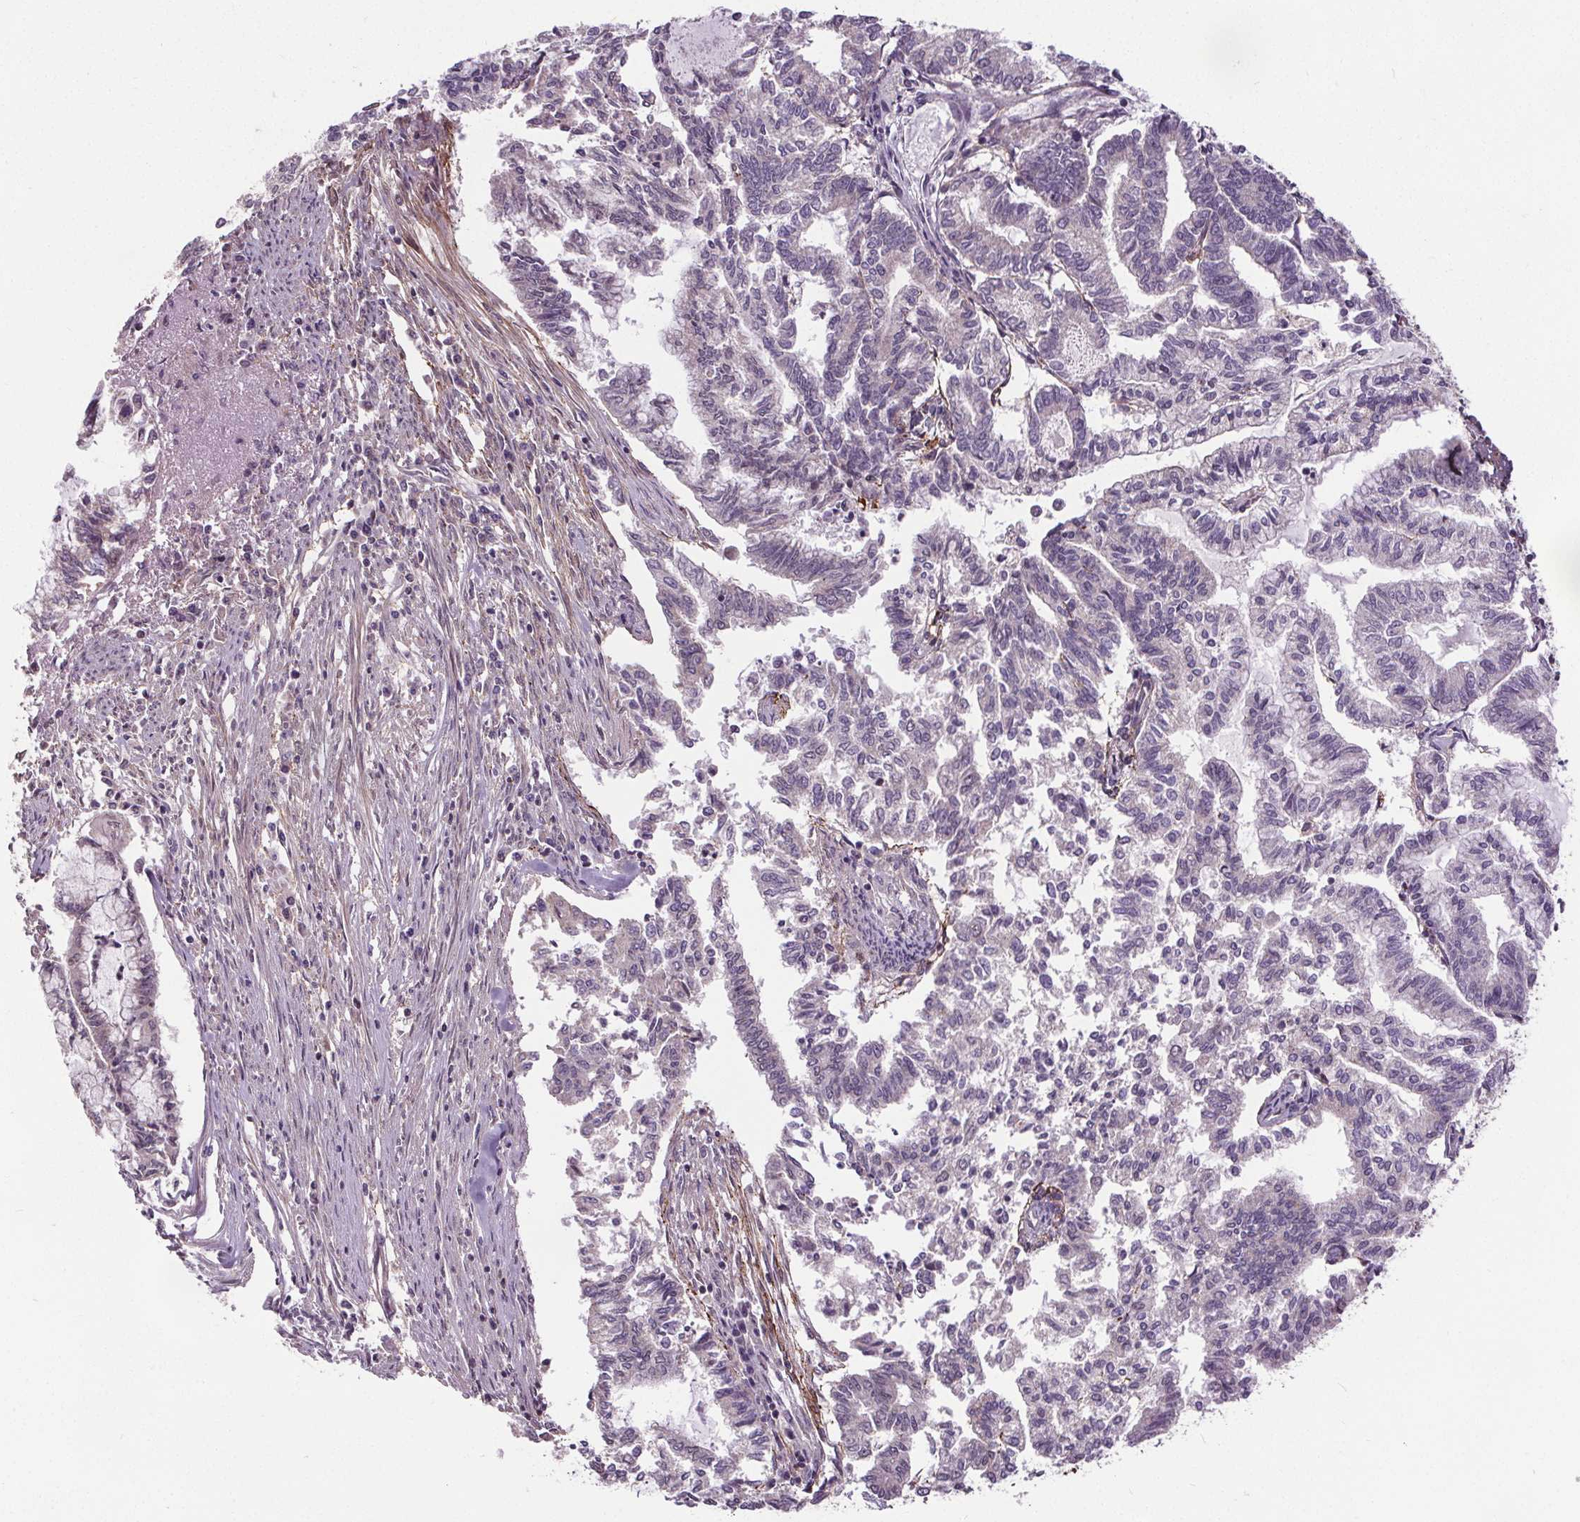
{"staining": {"intensity": "negative", "quantity": "none", "location": "none"}, "tissue": "endometrial cancer", "cell_type": "Tumor cells", "image_type": "cancer", "snomed": [{"axis": "morphology", "description": "Adenocarcinoma, NOS"}, {"axis": "topography", "description": "Endometrium"}], "caption": "Endometrial cancer (adenocarcinoma) was stained to show a protein in brown. There is no significant staining in tumor cells. (Stains: DAB (3,3'-diaminobenzidine) immunohistochemistry with hematoxylin counter stain, Microscopy: brightfield microscopy at high magnification).", "gene": "KIAA0232", "patient": {"sex": "female", "age": 79}}